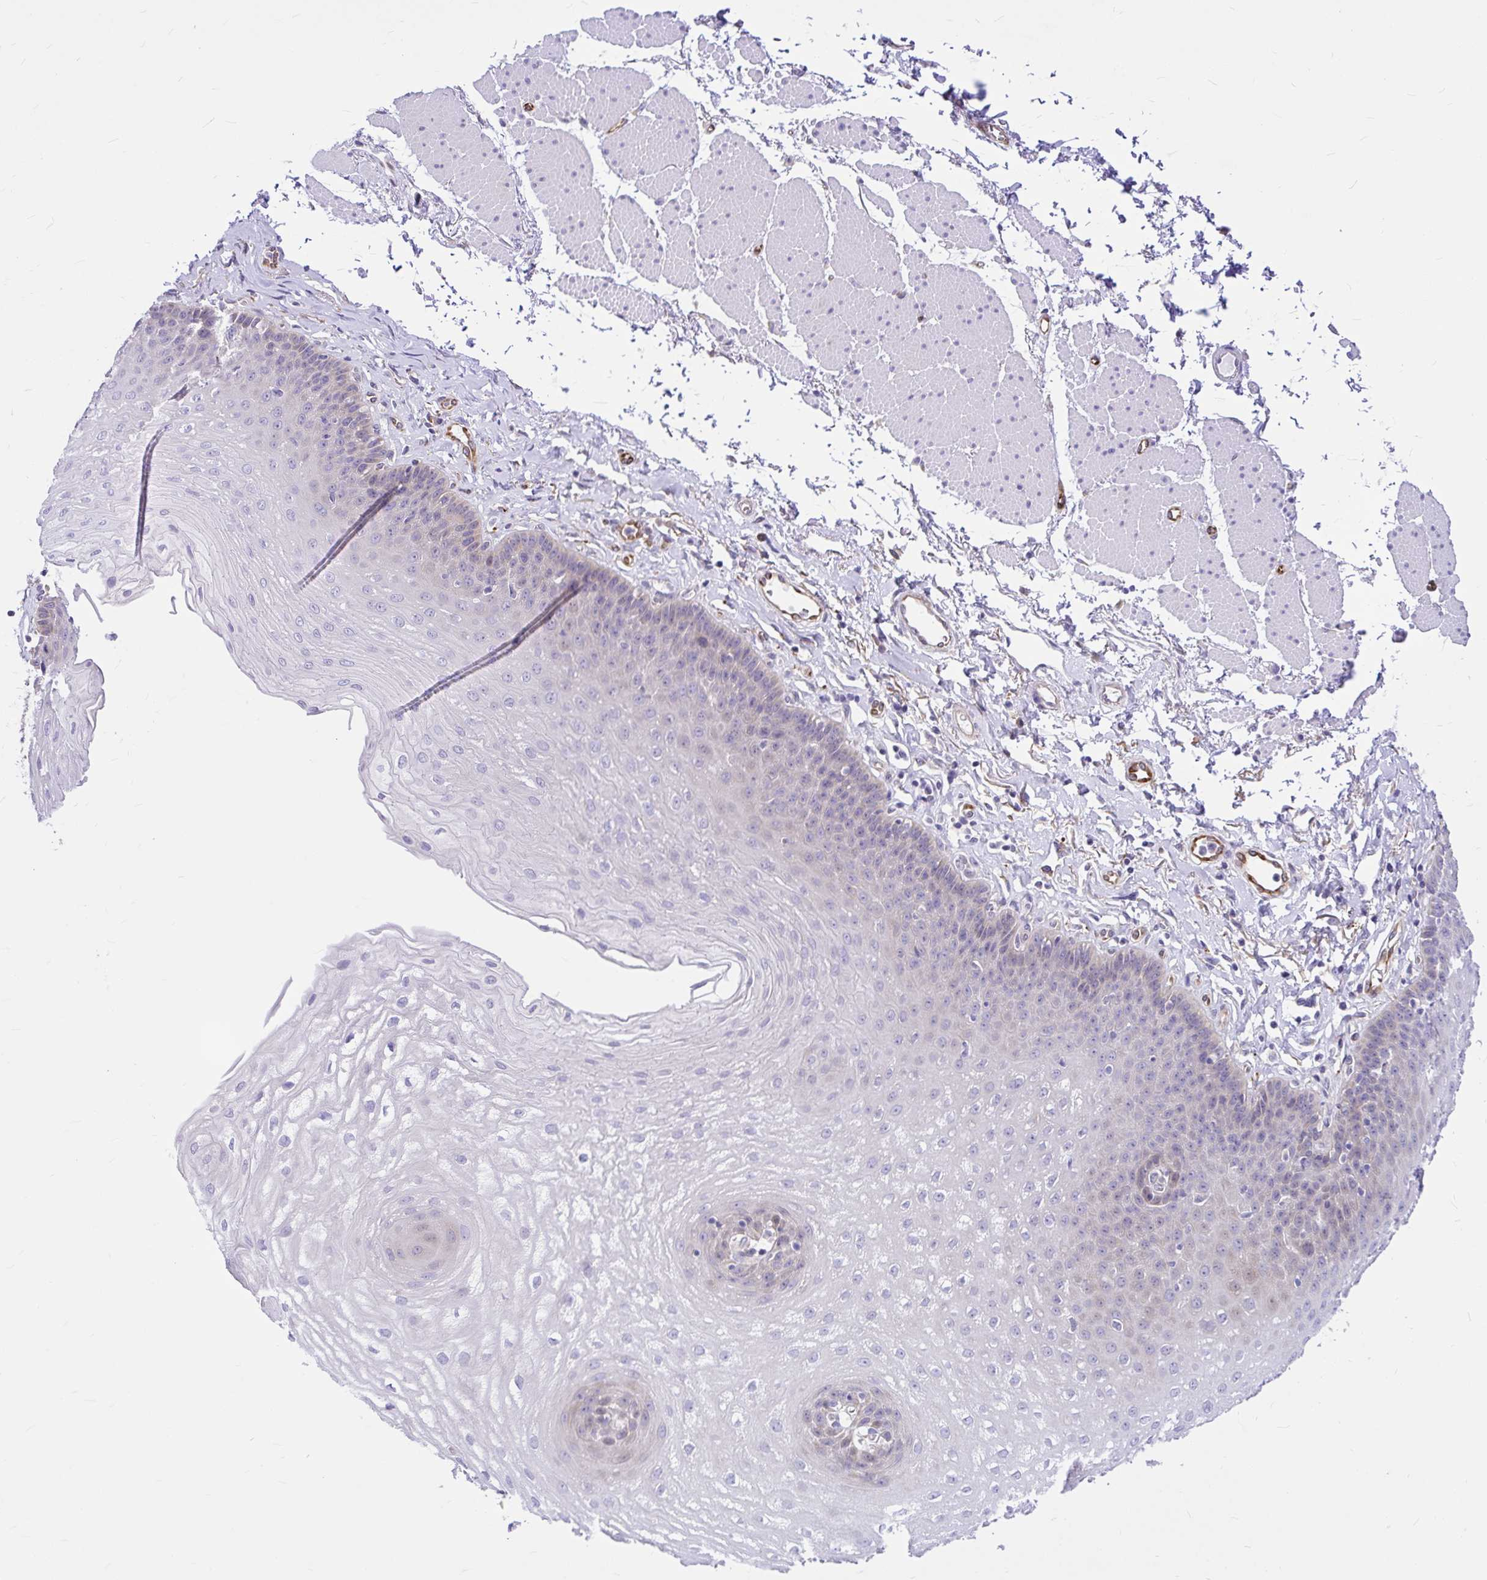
{"staining": {"intensity": "negative", "quantity": "none", "location": "none"}, "tissue": "esophagus", "cell_type": "Squamous epithelial cells", "image_type": "normal", "snomed": [{"axis": "morphology", "description": "Normal tissue, NOS"}, {"axis": "topography", "description": "Esophagus"}], "caption": "Esophagus stained for a protein using immunohistochemistry reveals no positivity squamous epithelial cells.", "gene": "GABBR2", "patient": {"sex": "female", "age": 81}}